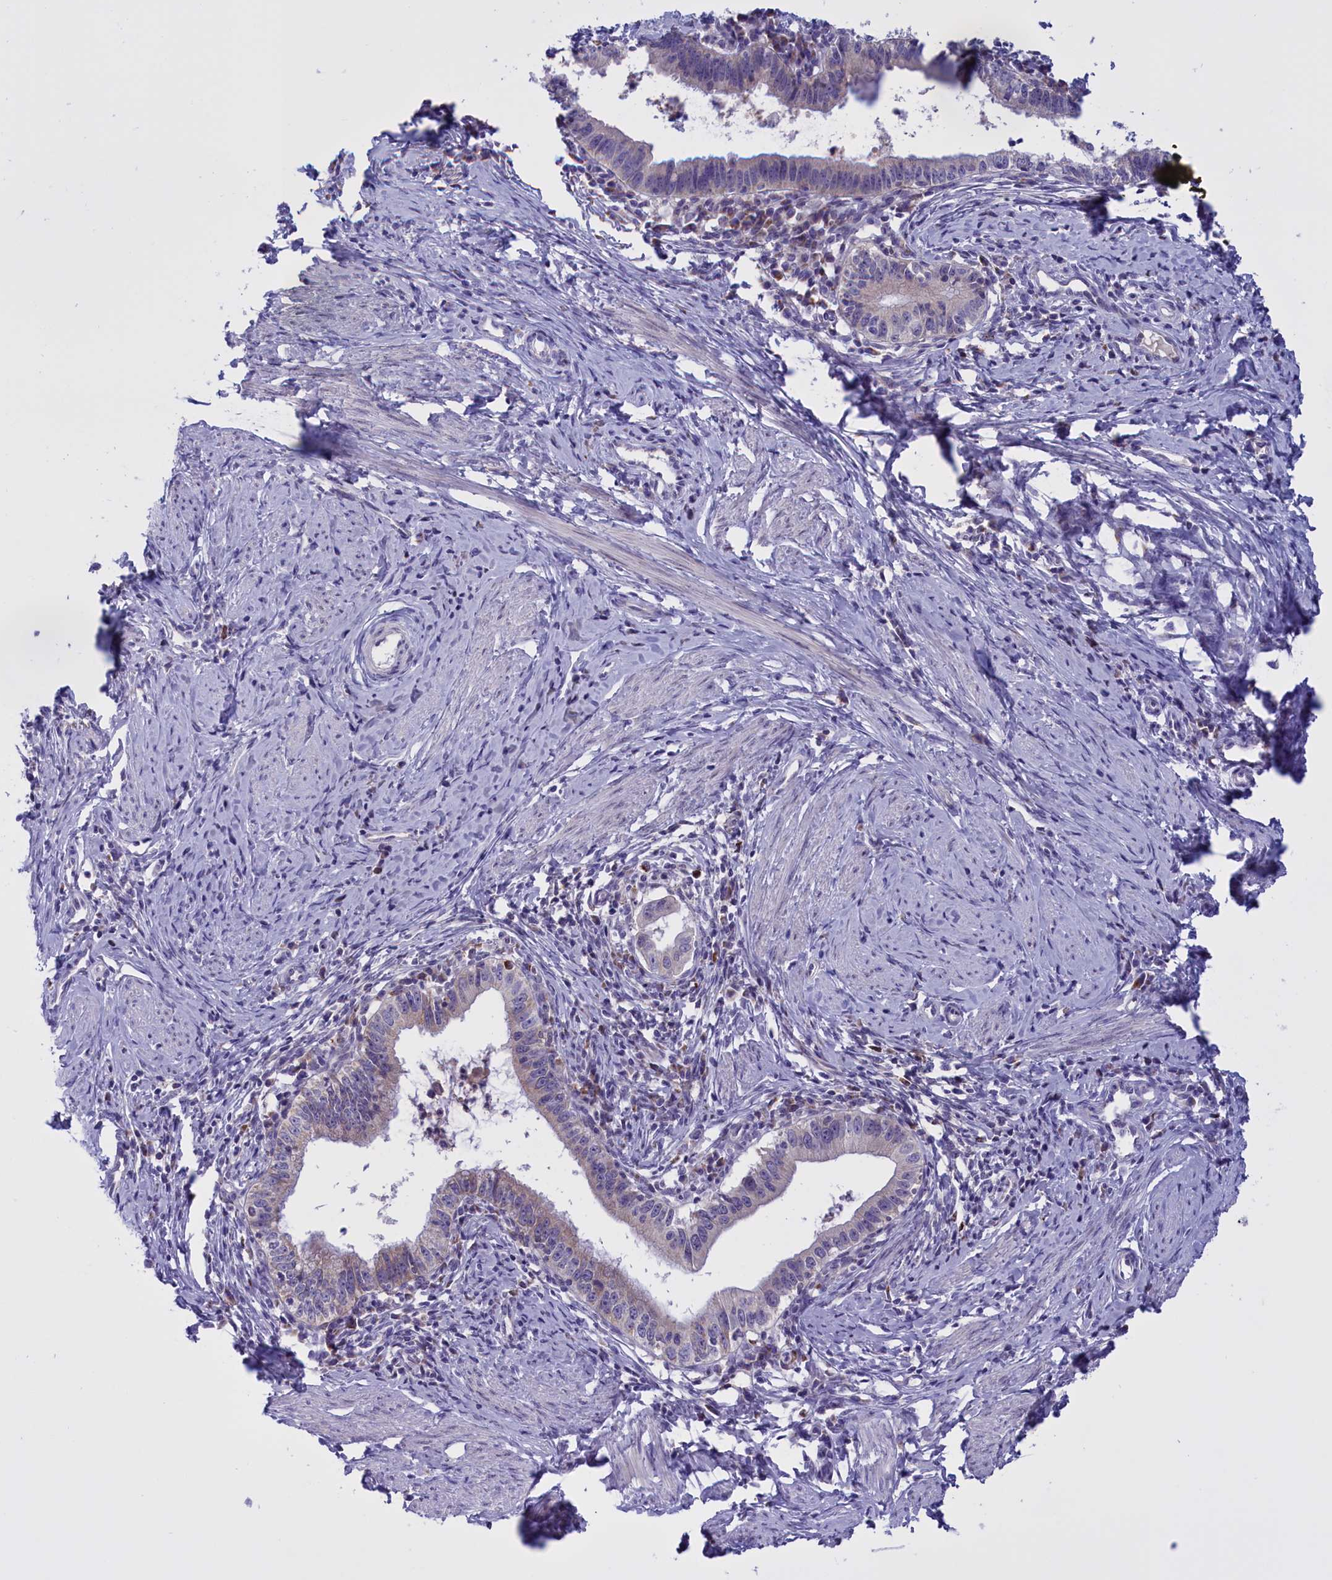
{"staining": {"intensity": "negative", "quantity": "none", "location": "none"}, "tissue": "cervical cancer", "cell_type": "Tumor cells", "image_type": "cancer", "snomed": [{"axis": "morphology", "description": "Adenocarcinoma, NOS"}, {"axis": "topography", "description": "Cervix"}], "caption": "Image shows no protein staining in tumor cells of cervical cancer (adenocarcinoma) tissue.", "gene": "FAM149B1", "patient": {"sex": "female", "age": 36}}